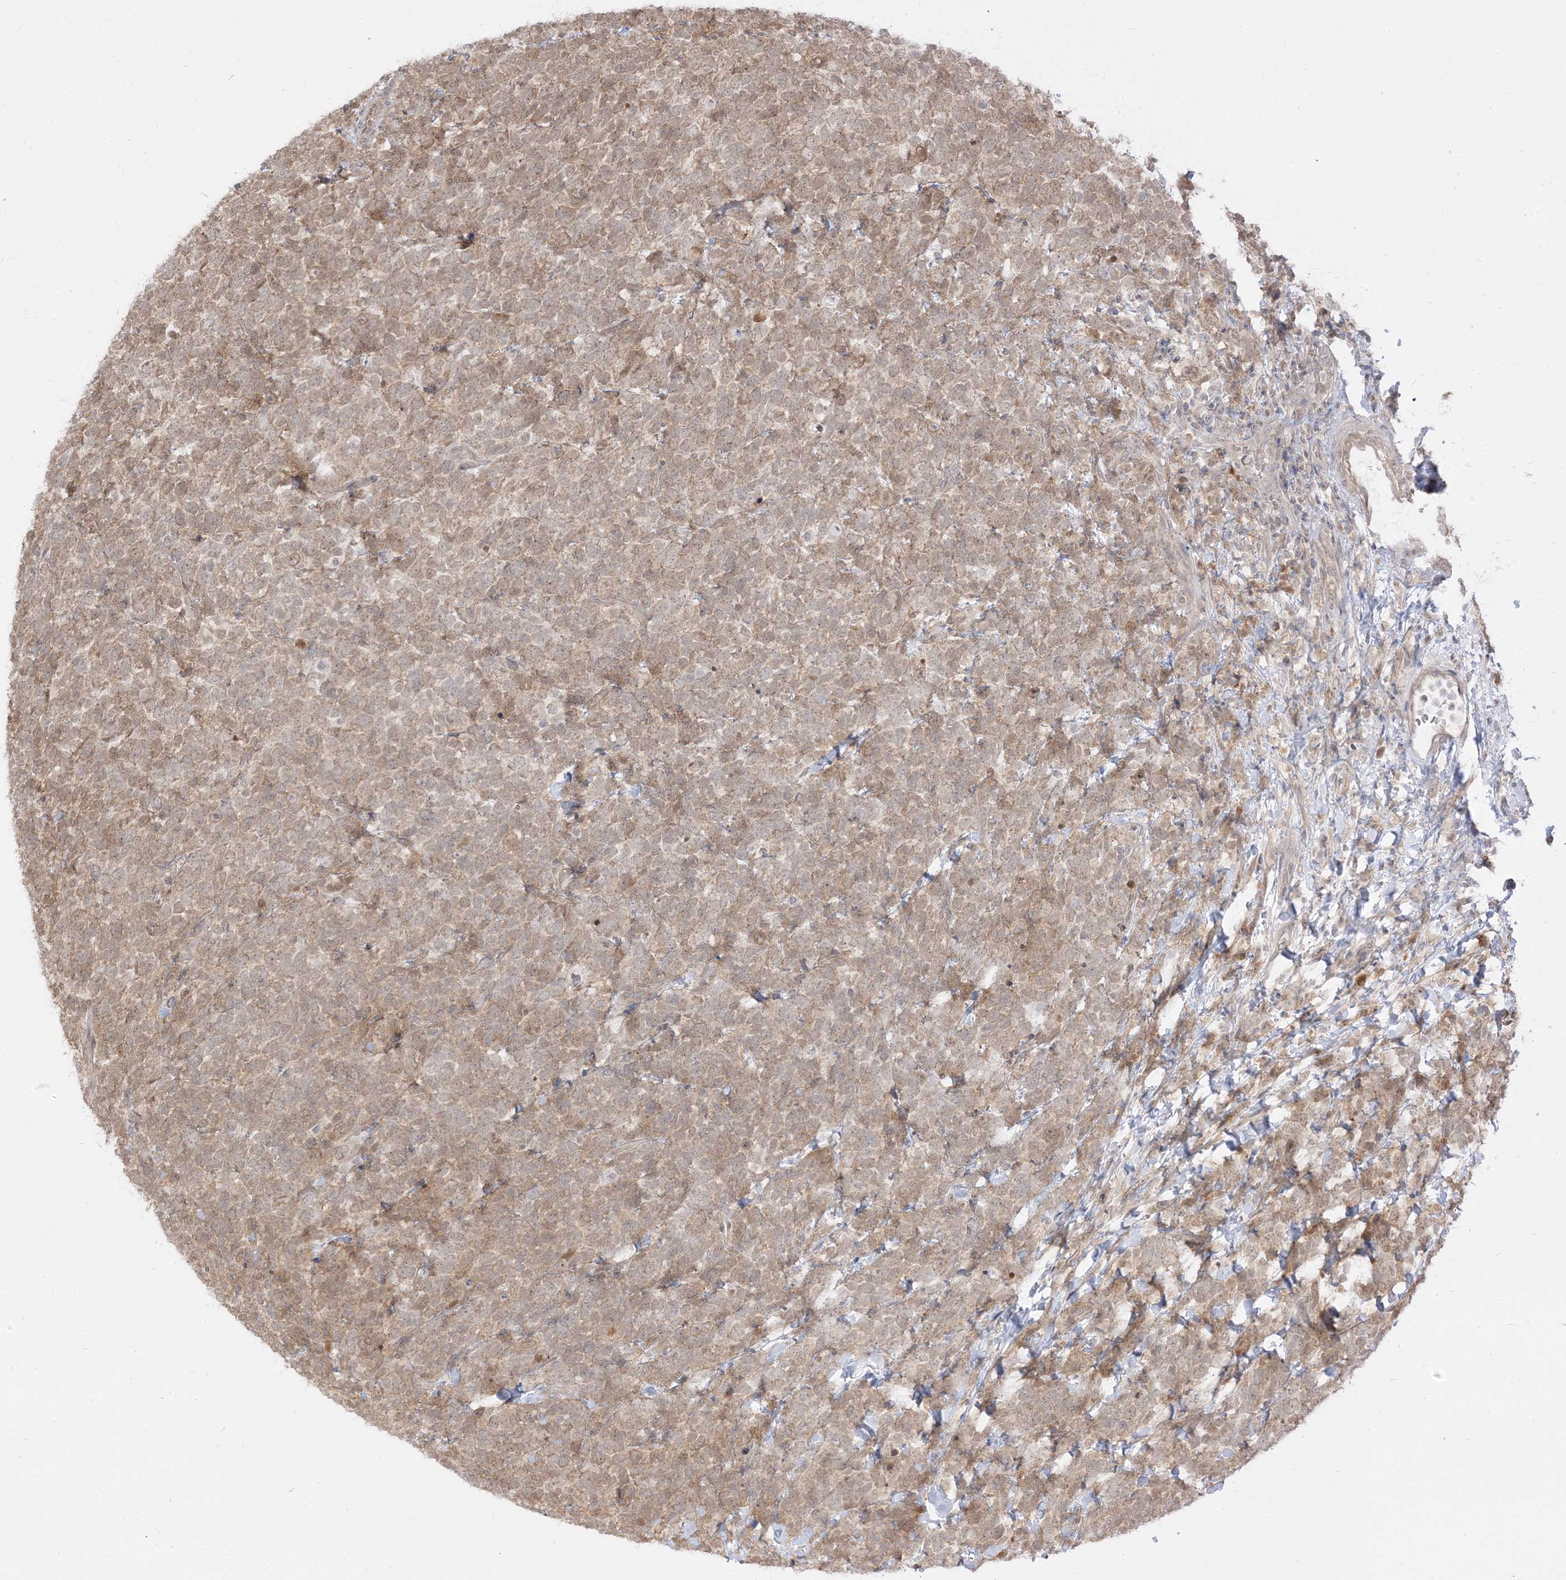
{"staining": {"intensity": "weak", "quantity": "25%-75%", "location": "cytoplasmic/membranous,nuclear"}, "tissue": "urothelial cancer", "cell_type": "Tumor cells", "image_type": "cancer", "snomed": [{"axis": "morphology", "description": "Urothelial carcinoma, High grade"}, {"axis": "topography", "description": "Urinary bladder"}], "caption": "Brown immunohistochemical staining in human high-grade urothelial carcinoma demonstrates weak cytoplasmic/membranous and nuclear expression in approximately 25%-75% of tumor cells.", "gene": "TBCC", "patient": {"sex": "female", "age": 82}}